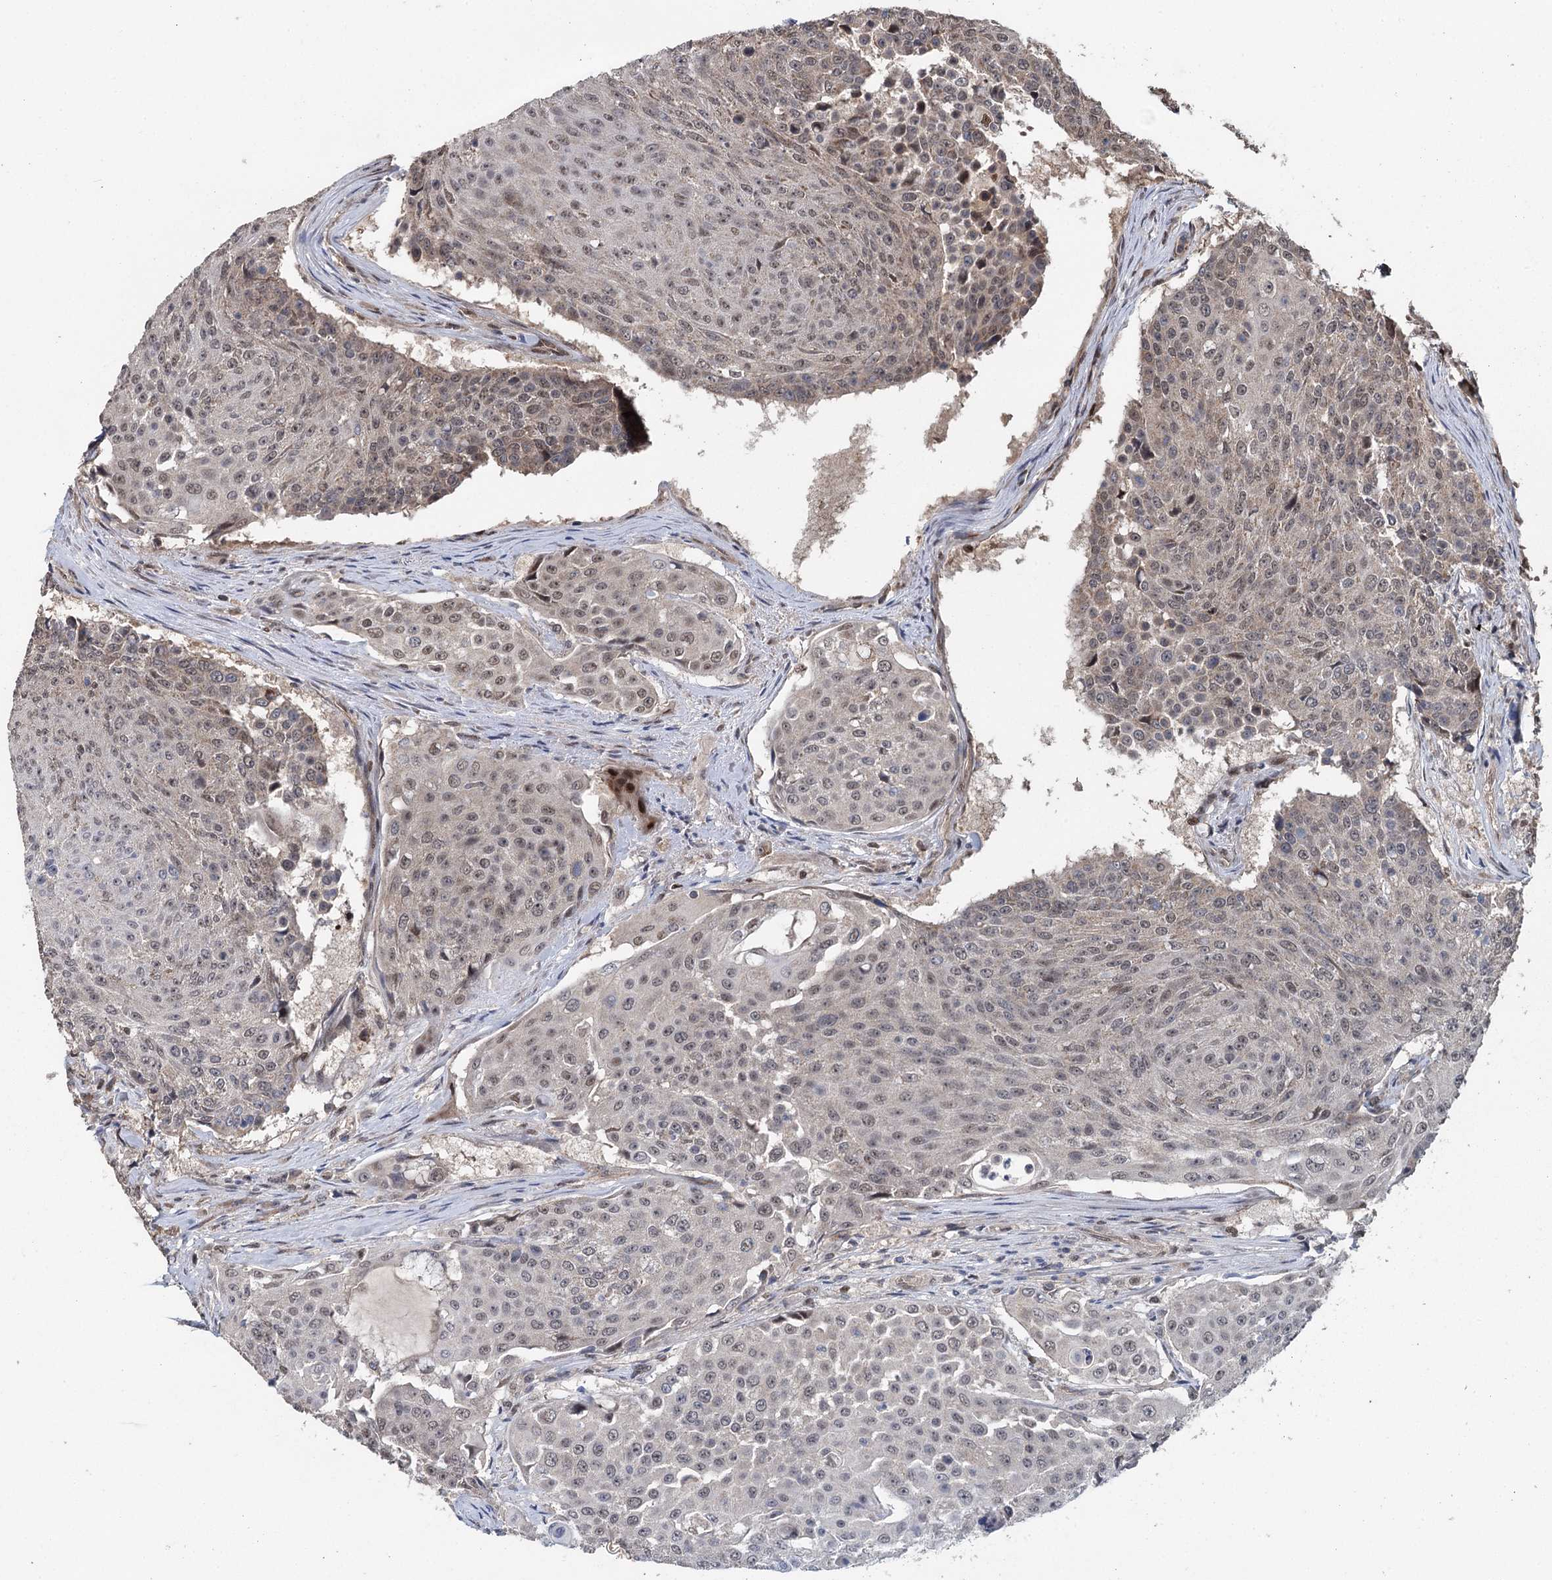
{"staining": {"intensity": "weak", "quantity": "25%-75%", "location": "nuclear"}, "tissue": "urothelial cancer", "cell_type": "Tumor cells", "image_type": "cancer", "snomed": [{"axis": "morphology", "description": "Urothelial carcinoma, High grade"}, {"axis": "topography", "description": "Urinary bladder"}], "caption": "IHC photomicrograph of high-grade urothelial carcinoma stained for a protein (brown), which displays low levels of weak nuclear expression in approximately 25%-75% of tumor cells.", "gene": "MYG1", "patient": {"sex": "female", "age": 63}}